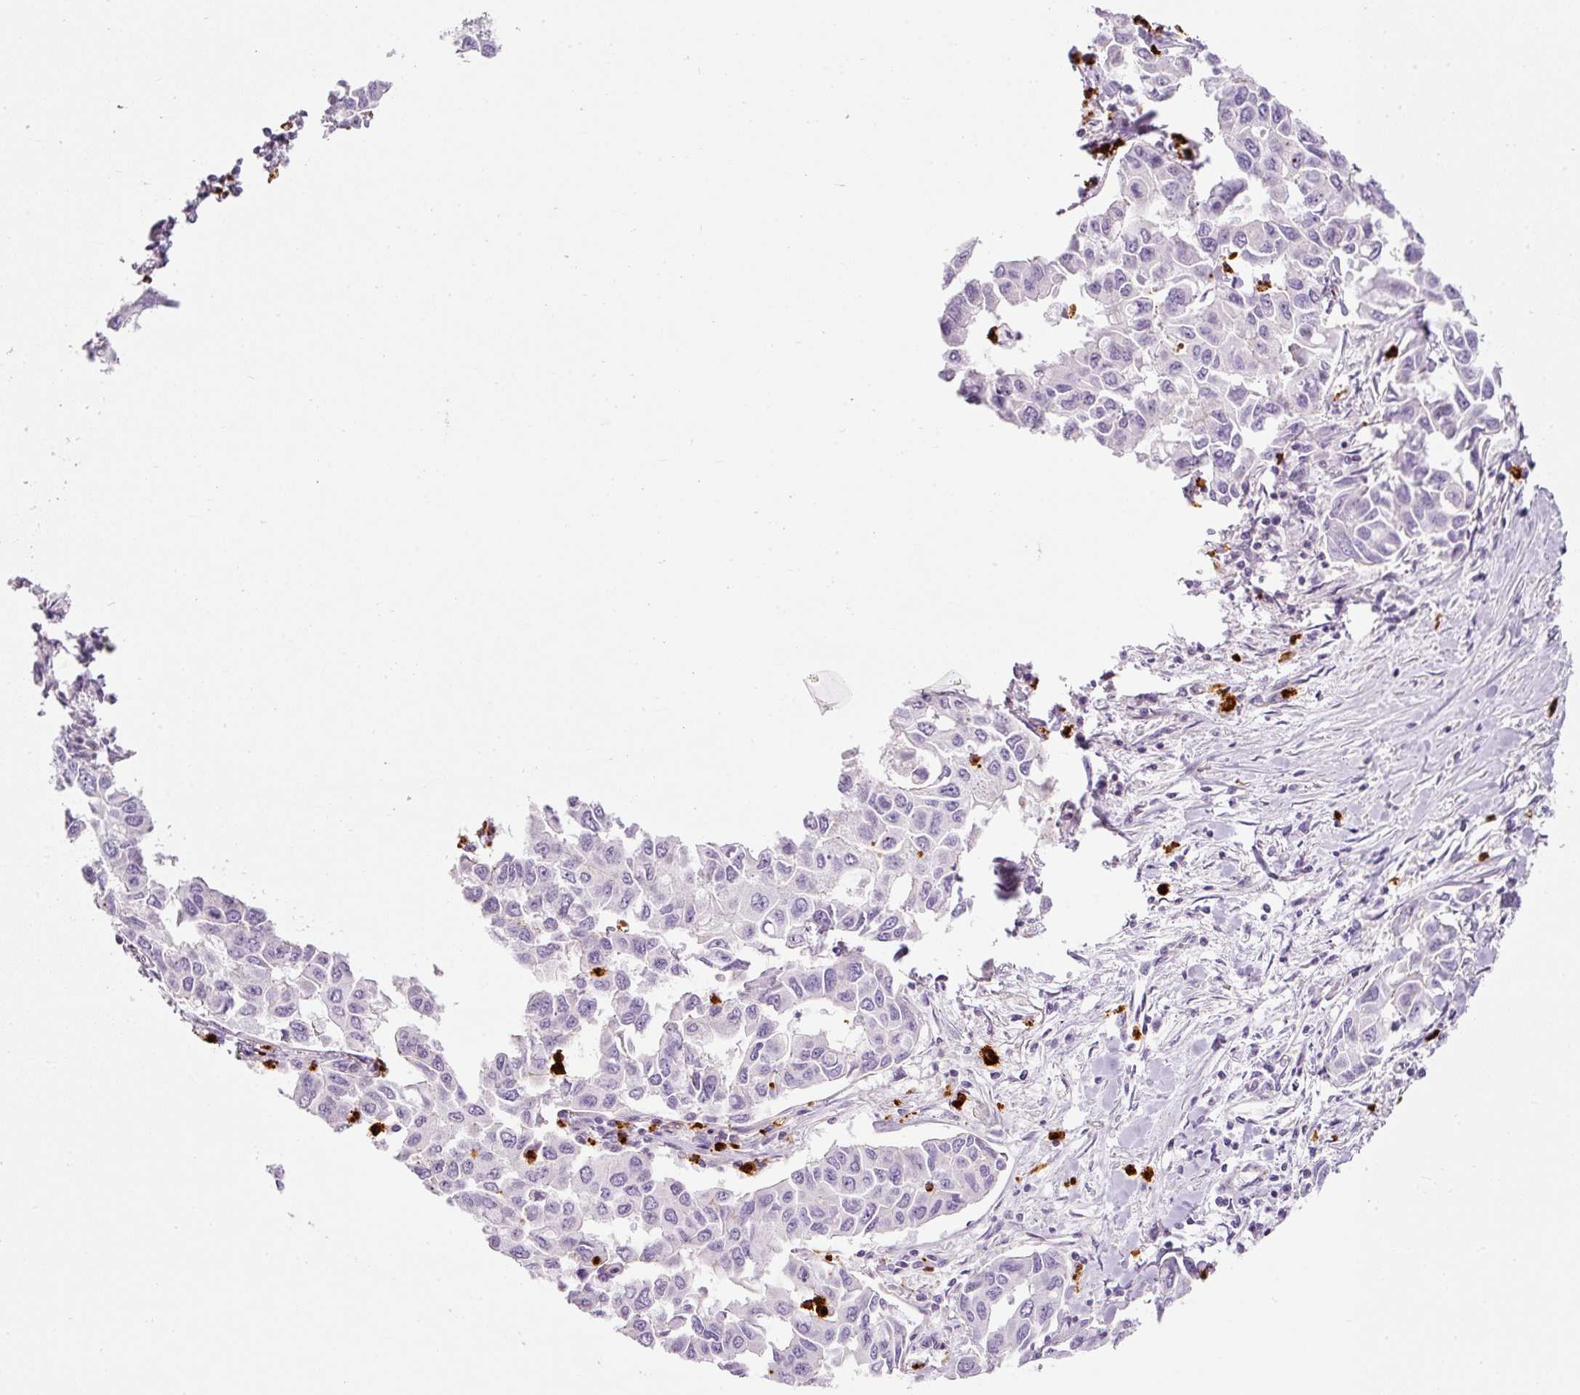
{"staining": {"intensity": "negative", "quantity": "none", "location": "none"}, "tissue": "lung cancer", "cell_type": "Tumor cells", "image_type": "cancer", "snomed": [{"axis": "morphology", "description": "Adenocarcinoma, NOS"}, {"axis": "topography", "description": "Lung"}], "caption": "Lung adenocarcinoma was stained to show a protein in brown. There is no significant staining in tumor cells.", "gene": "MAP3K3", "patient": {"sex": "male", "age": 64}}